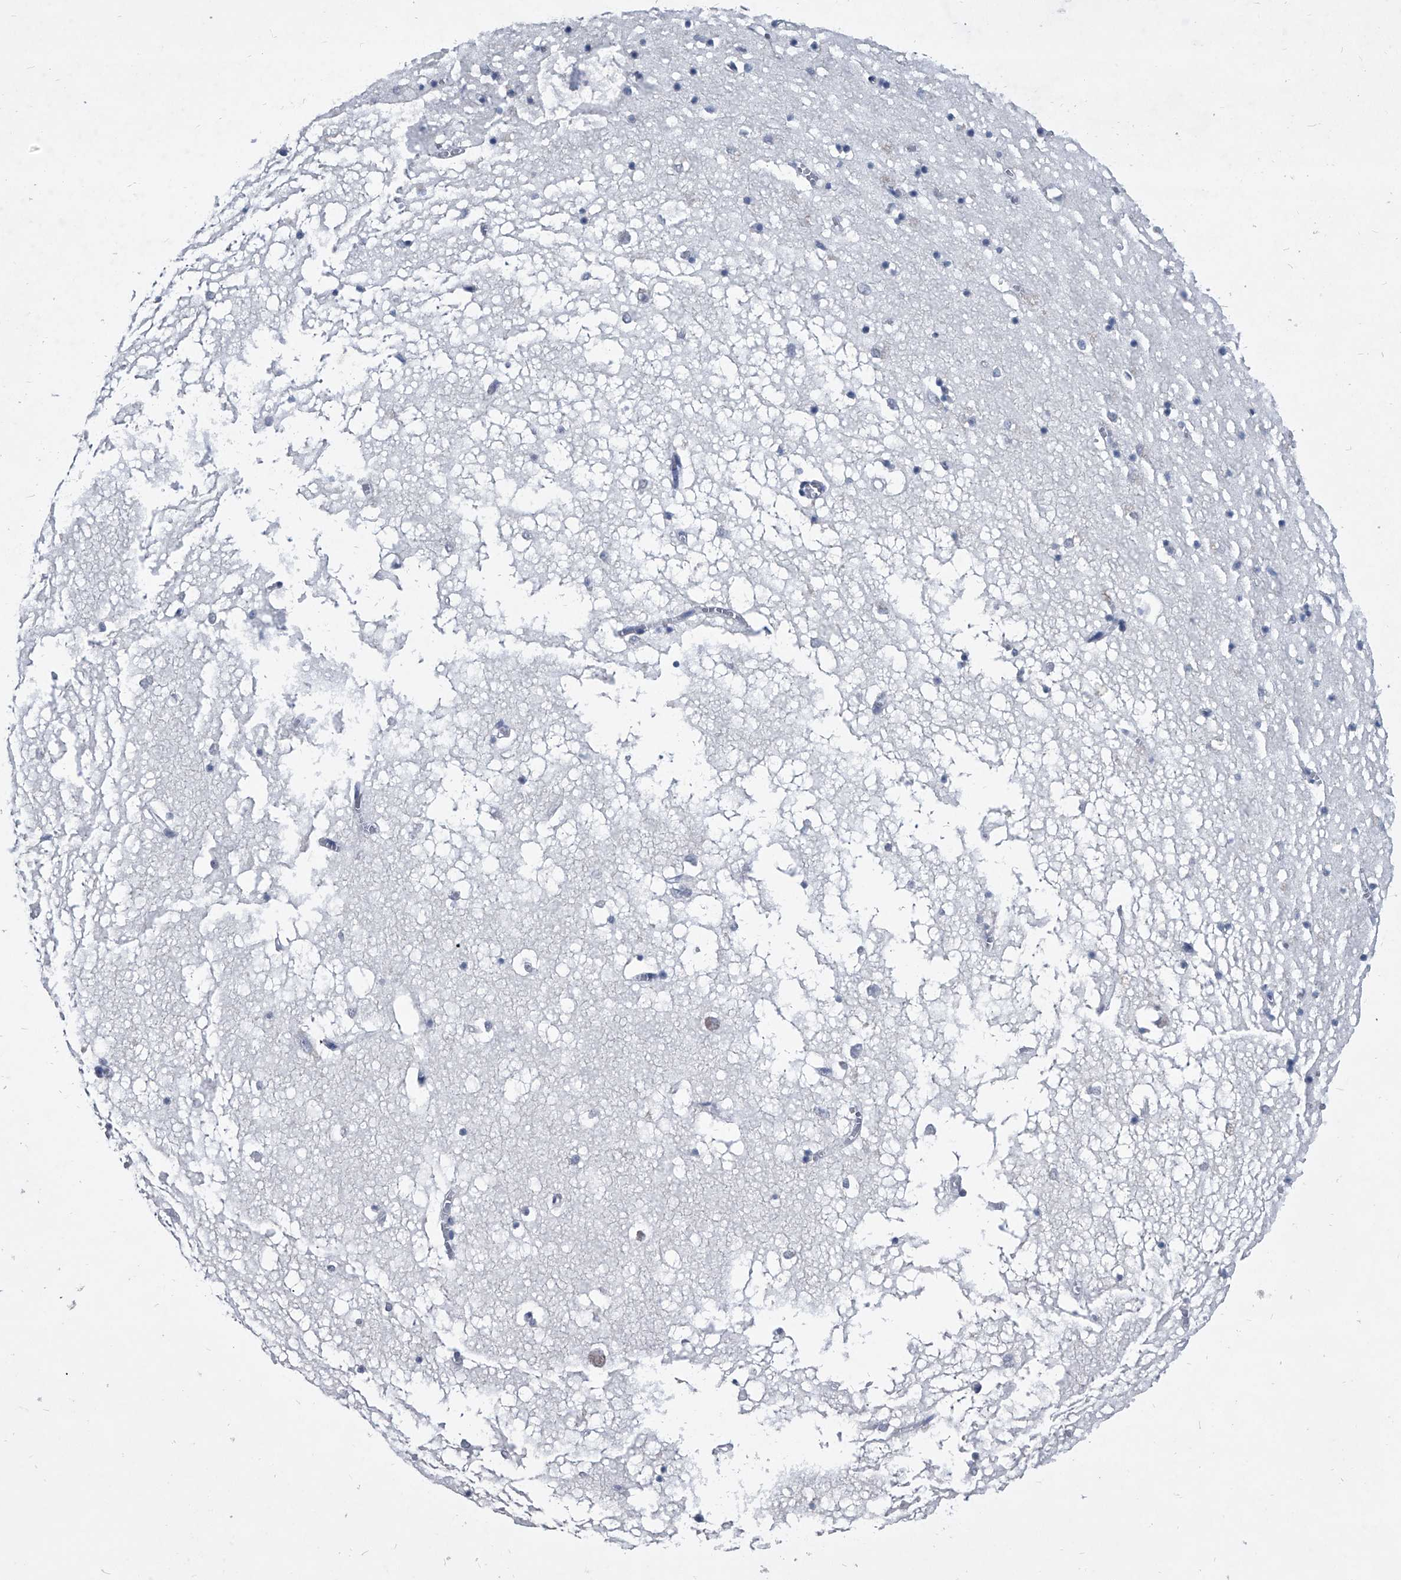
{"staining": {"intensity": "negative", "quantity": "none", "location": "none"}, "tissue": "hippocampus", "cell_type": "Glial cells", "image_type": "normal", "snomed": [{"axis": "morphology", "description": "Normal tissue, NOS"}, {"axis": "topography", "description": "Hippocampus"}], "caption": "Glial cells show no significant protein positivity in unremarkable hippocampus.", "gene": "BCAS1", "patient": {"sex": "male", "age": 70}}